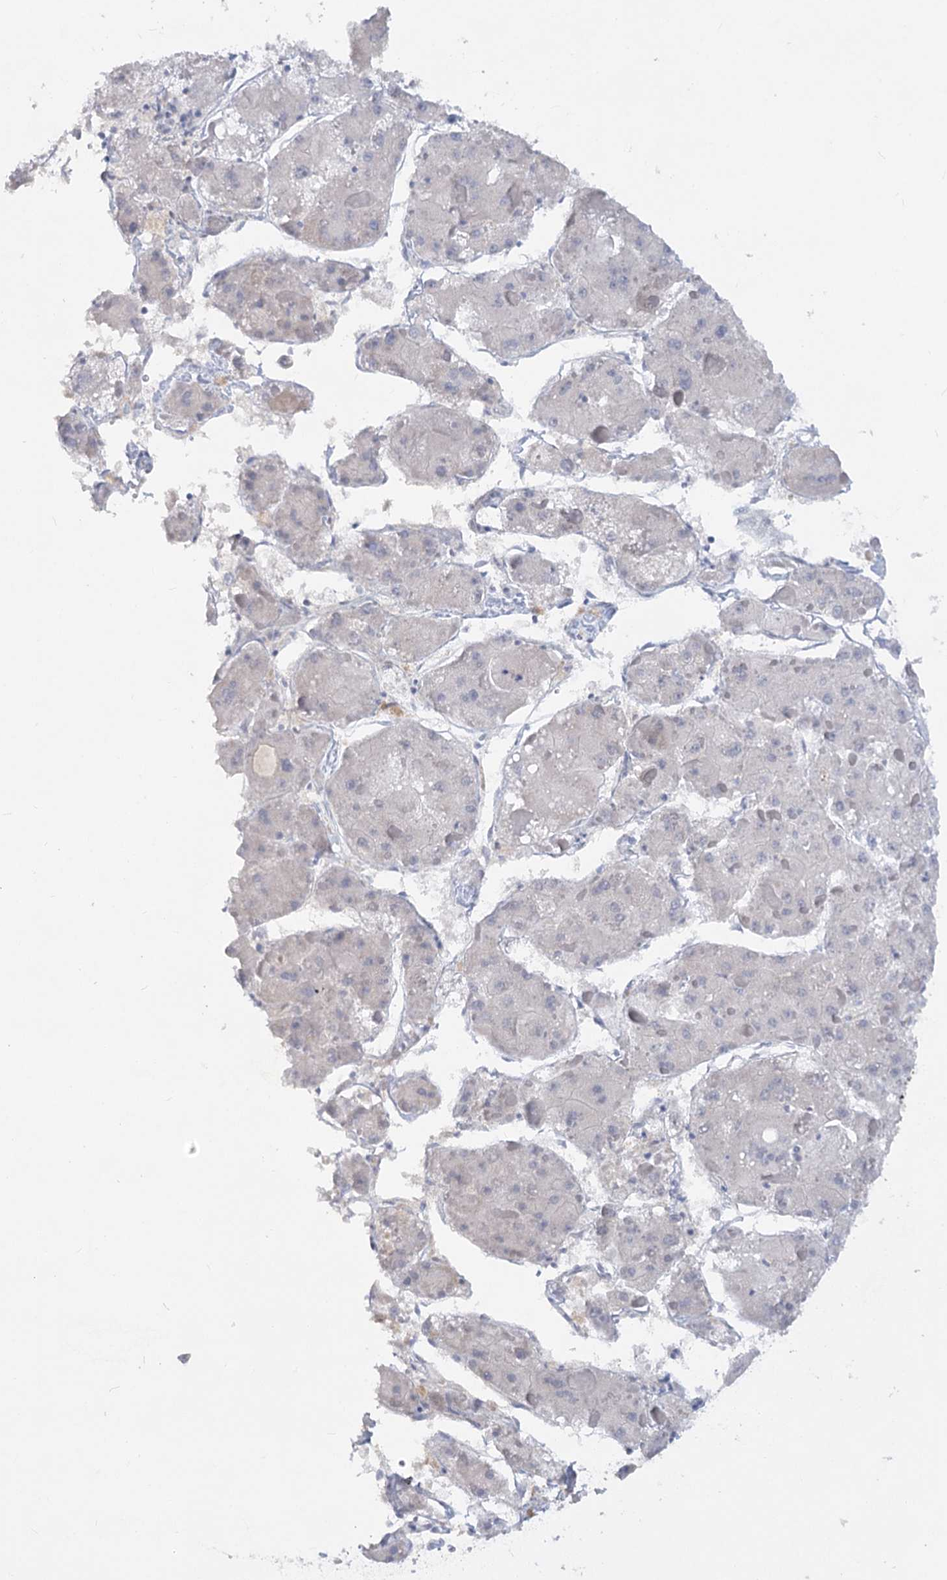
{"staining": {"intensity": "negative", "quantity": "none", "location": "none"}, "tissue": "liver cancer", "cell_type": "Tumor cells", "image_type": "cancer", "snomed": [{"axis": "morphology", "description": "Carcinoma, Hepatocellular, NOS"}, {"axis": "topography", "description": "Liver"}], "caption": "Immunohistochemistry histopathology image of hepatocellular carcinoma (liver) stained for a protein (brown), which displays no staining in tumor cells.", "gene": "EFHC2", "patient": {"sex": "female", "age": 73}}